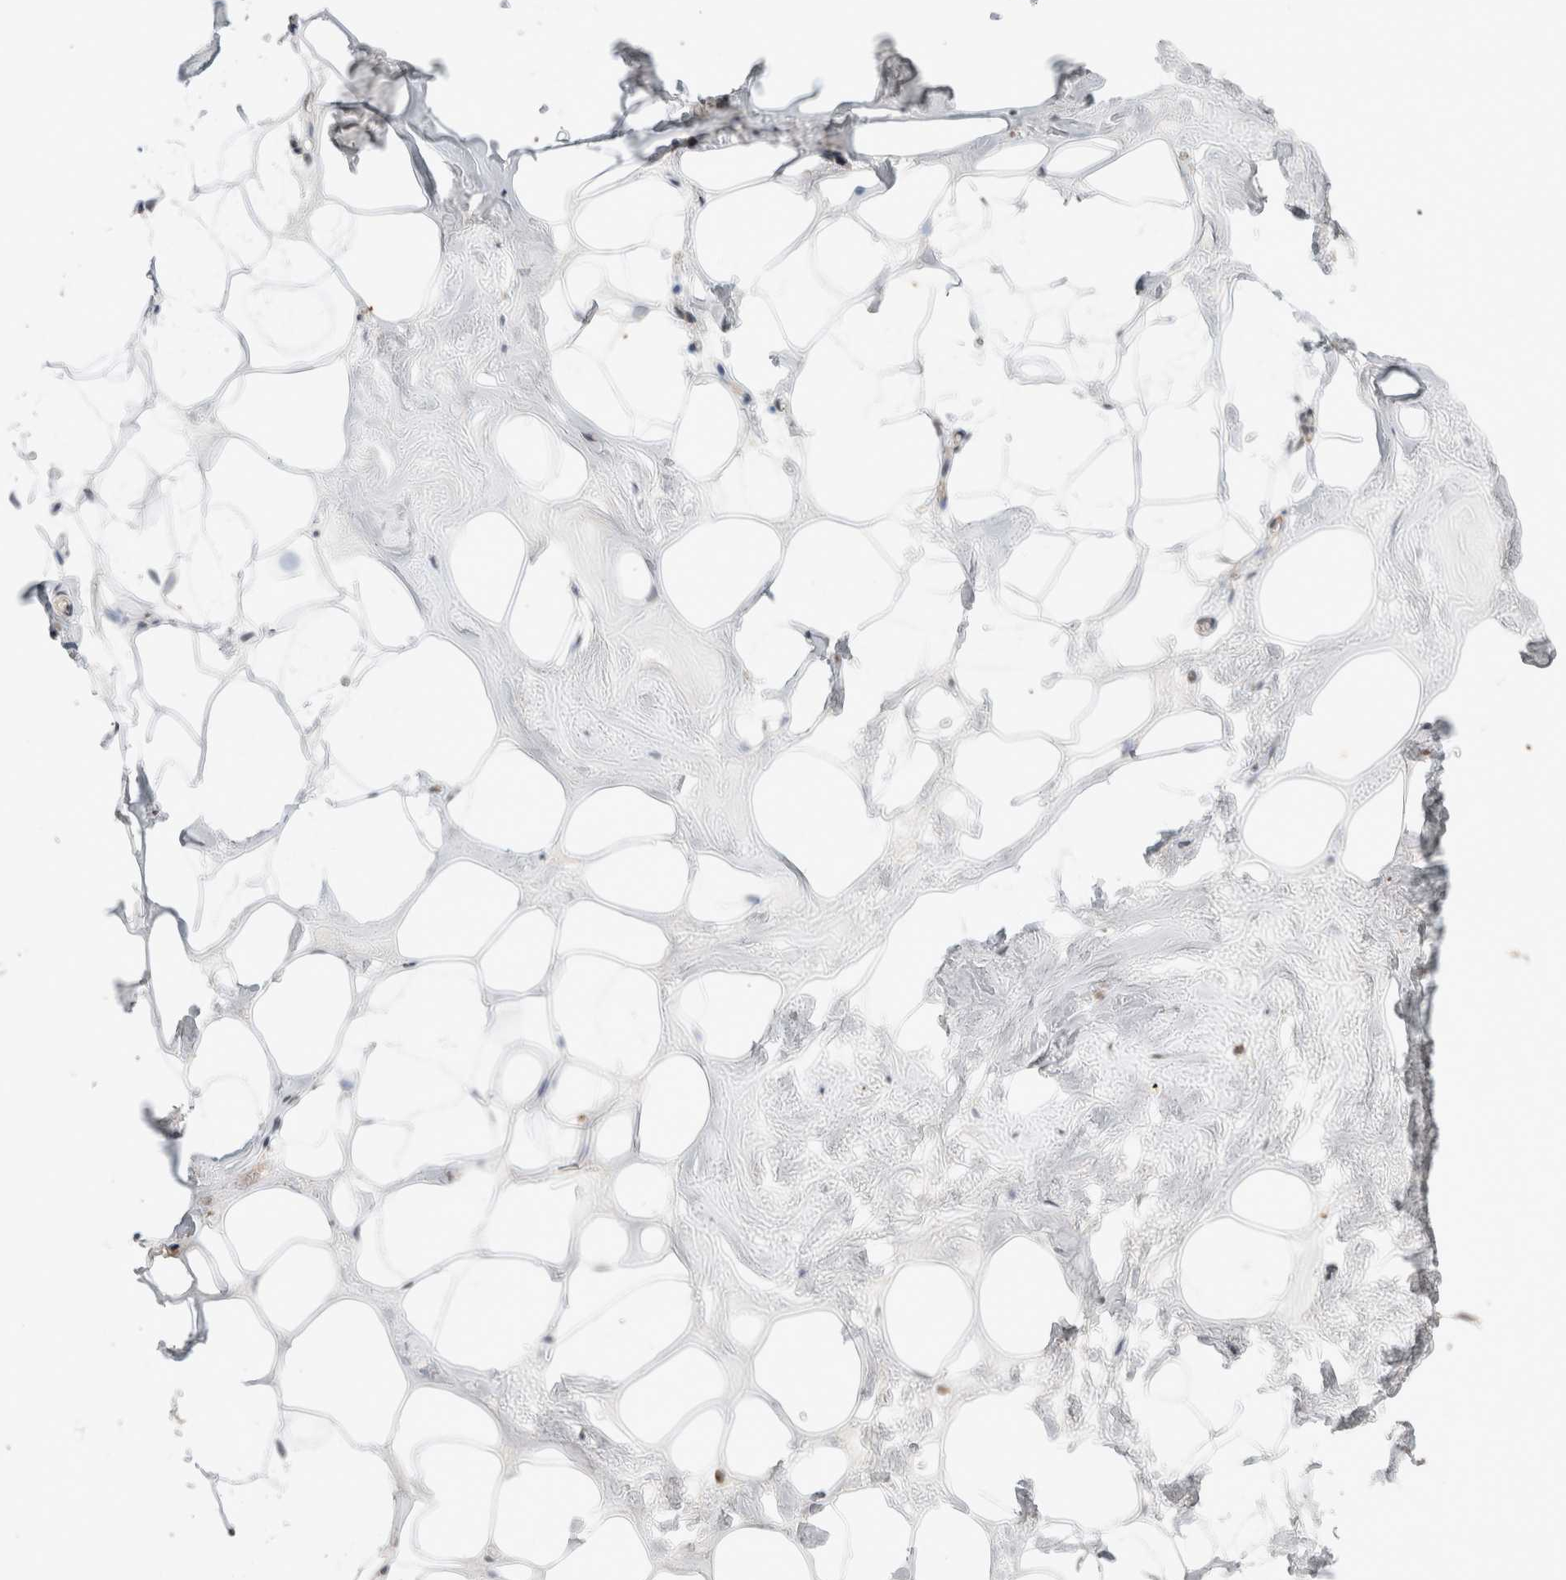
{"staining": {"intensity": "negative", "quantity": "none", "location": "none"}, "tissue": "adipose tissue", "cell_type": "Adipocytes", "image_type": "normal", "snomed": [{"axis": "morphology", "description": "Normal tissue, NOS"}, {"axis": "morphology", "description": "Fibrosis, NOS"}, {"axis": "topography", "description": "Breast"}, {"axis": "topography", "description": "Adipose tissue"}], "caption": "High magnification brightfield microscopy of benign adipose tissue stained with DAB (brown) and counterstained with hematoxylin (blue): adipocytes show no significant expression.", "gene": "CA13", "patient": {"sex": "female", "age": 39}}